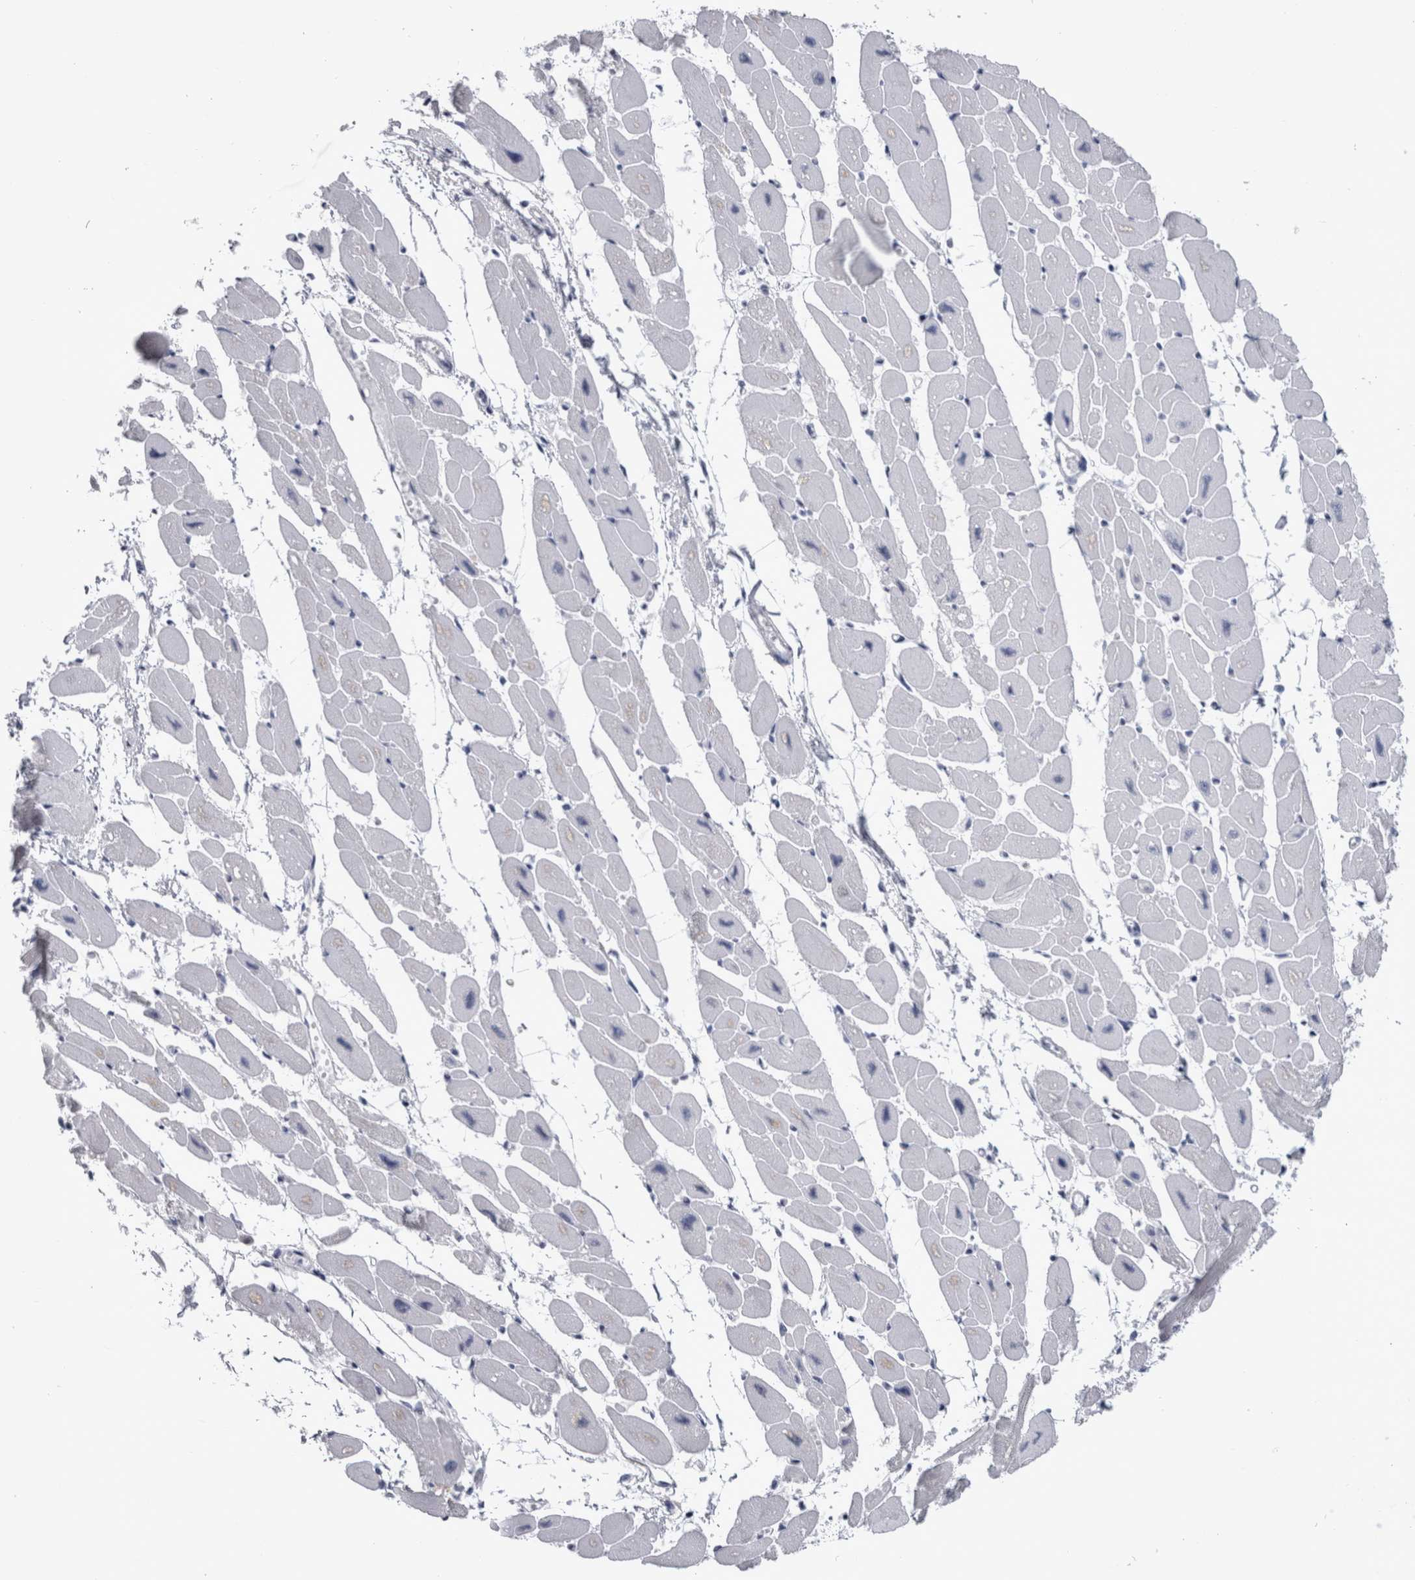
{"staining": {"intensity": "negative", "quantity": "none", "location": "none"}, "tissue": "heart muscle", "cell_type": "Cardiomyocytes", "image_type": "normal", "snomed": [{"axis": "morphology", "description": "Normal tissue, NOS"}, {"axis": "topography", "description": "Heart"}], "caption": "The micrograph demonstrates no significant expression in cardiomyocytes of heart muscle.", "gene": "PAX5", "patient": {"sex": "female", "age": 54}}